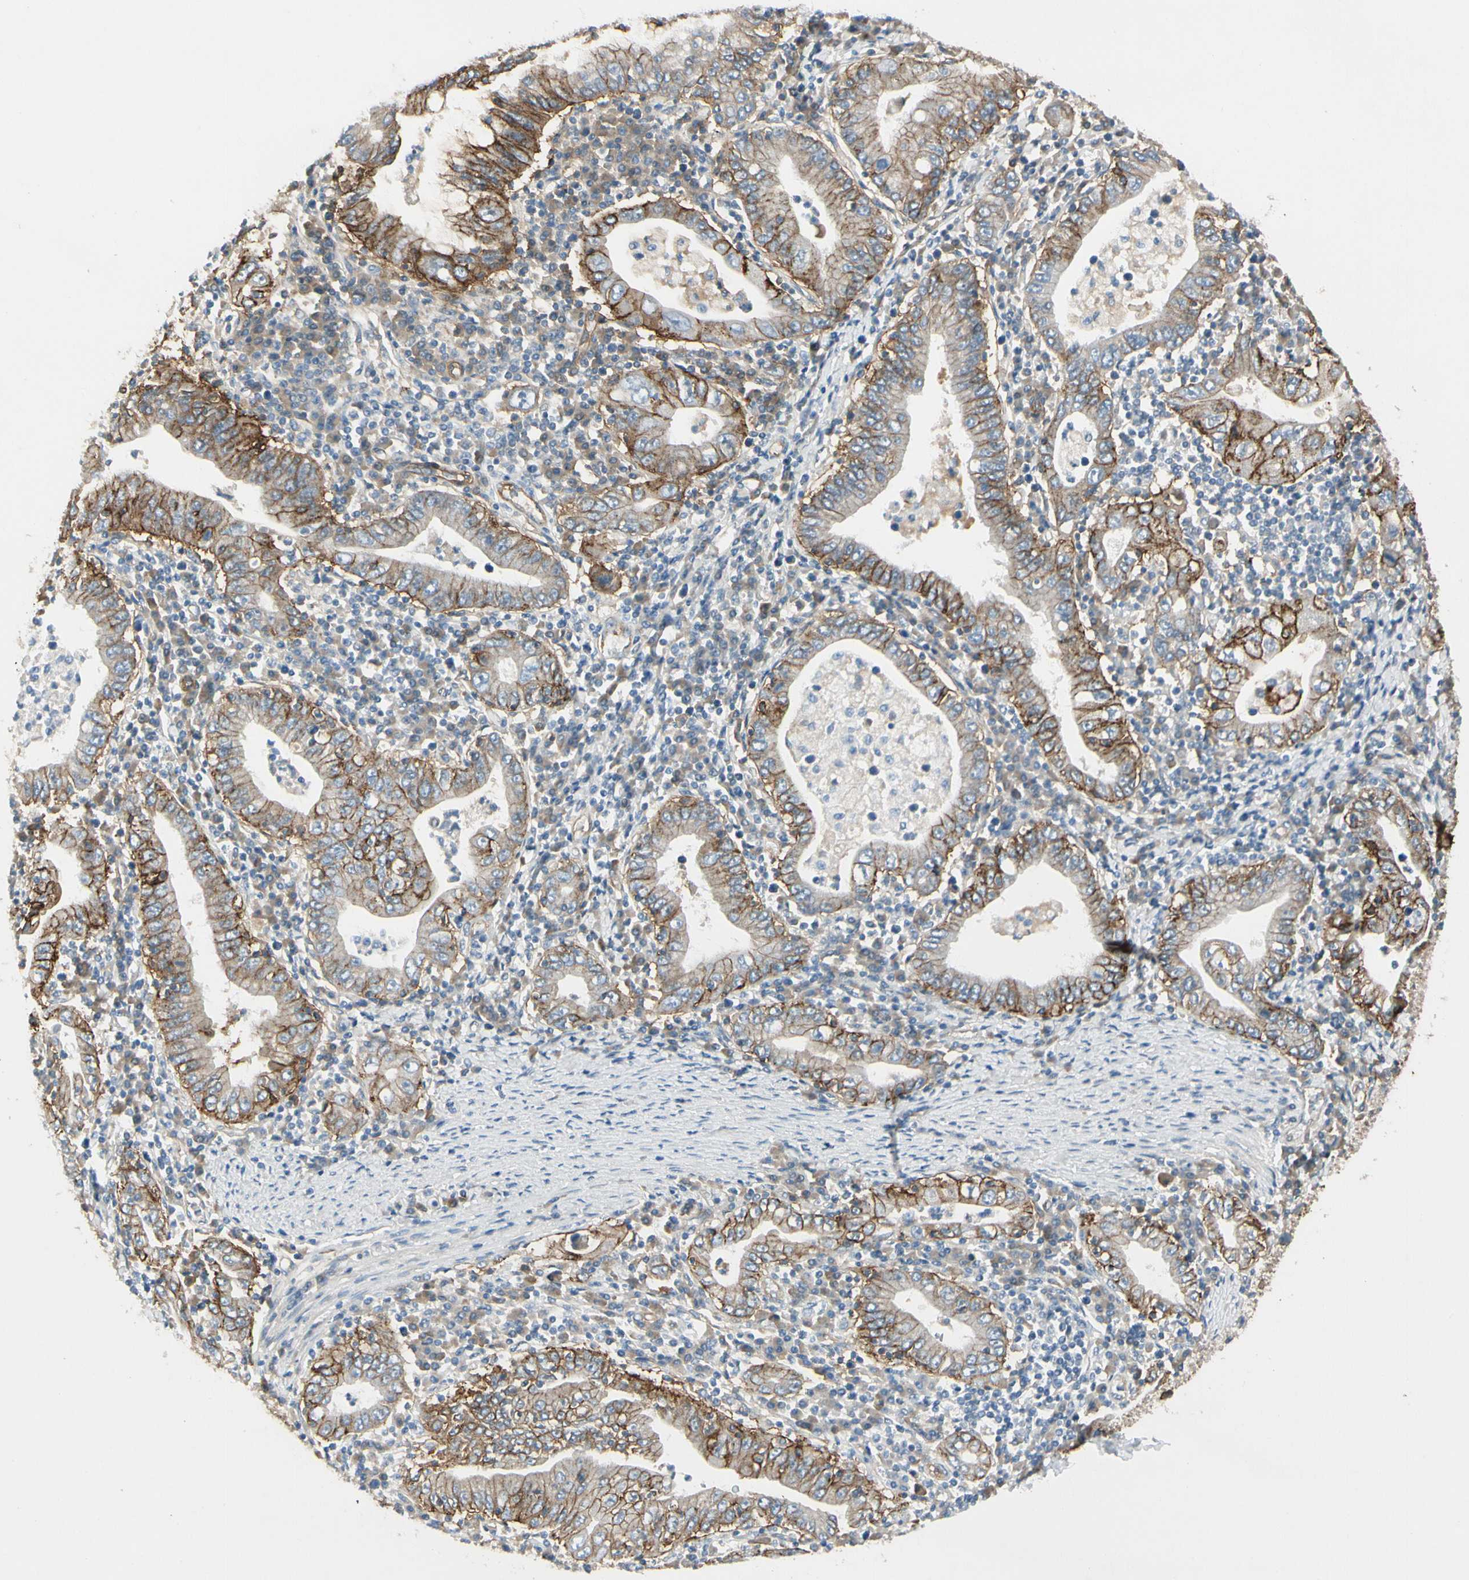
{"staining": {"intensity": "strong", "quantity": ">75%", "location": "cytoplasmic/membranous"}, "tissue": "stomach cancer", "cell_type": "Tumor cells", "image_type": "cancer", "snomed": [{"axis": "morphology", "description": "Normal tissue, NOS"}, {"axis": "morphology", "description": "Adenocarcinoma, NOS"}, {"axis": "topography", "description": "Esophagus"}, {"axis": "topography", "description": "Stomach, upper"}, {"axis": "topography", "description": "Peripheral nerve tissue"}], "caption": "This histopathology image reveals immunohistochemistry staining of stomach cancer (adenocarcinoma), with high strong cytoplasmic/membranous staining in about >75% of tumor cells.", "gene": "ITGA3", "patient": {"sex": "male", "age": 62}}